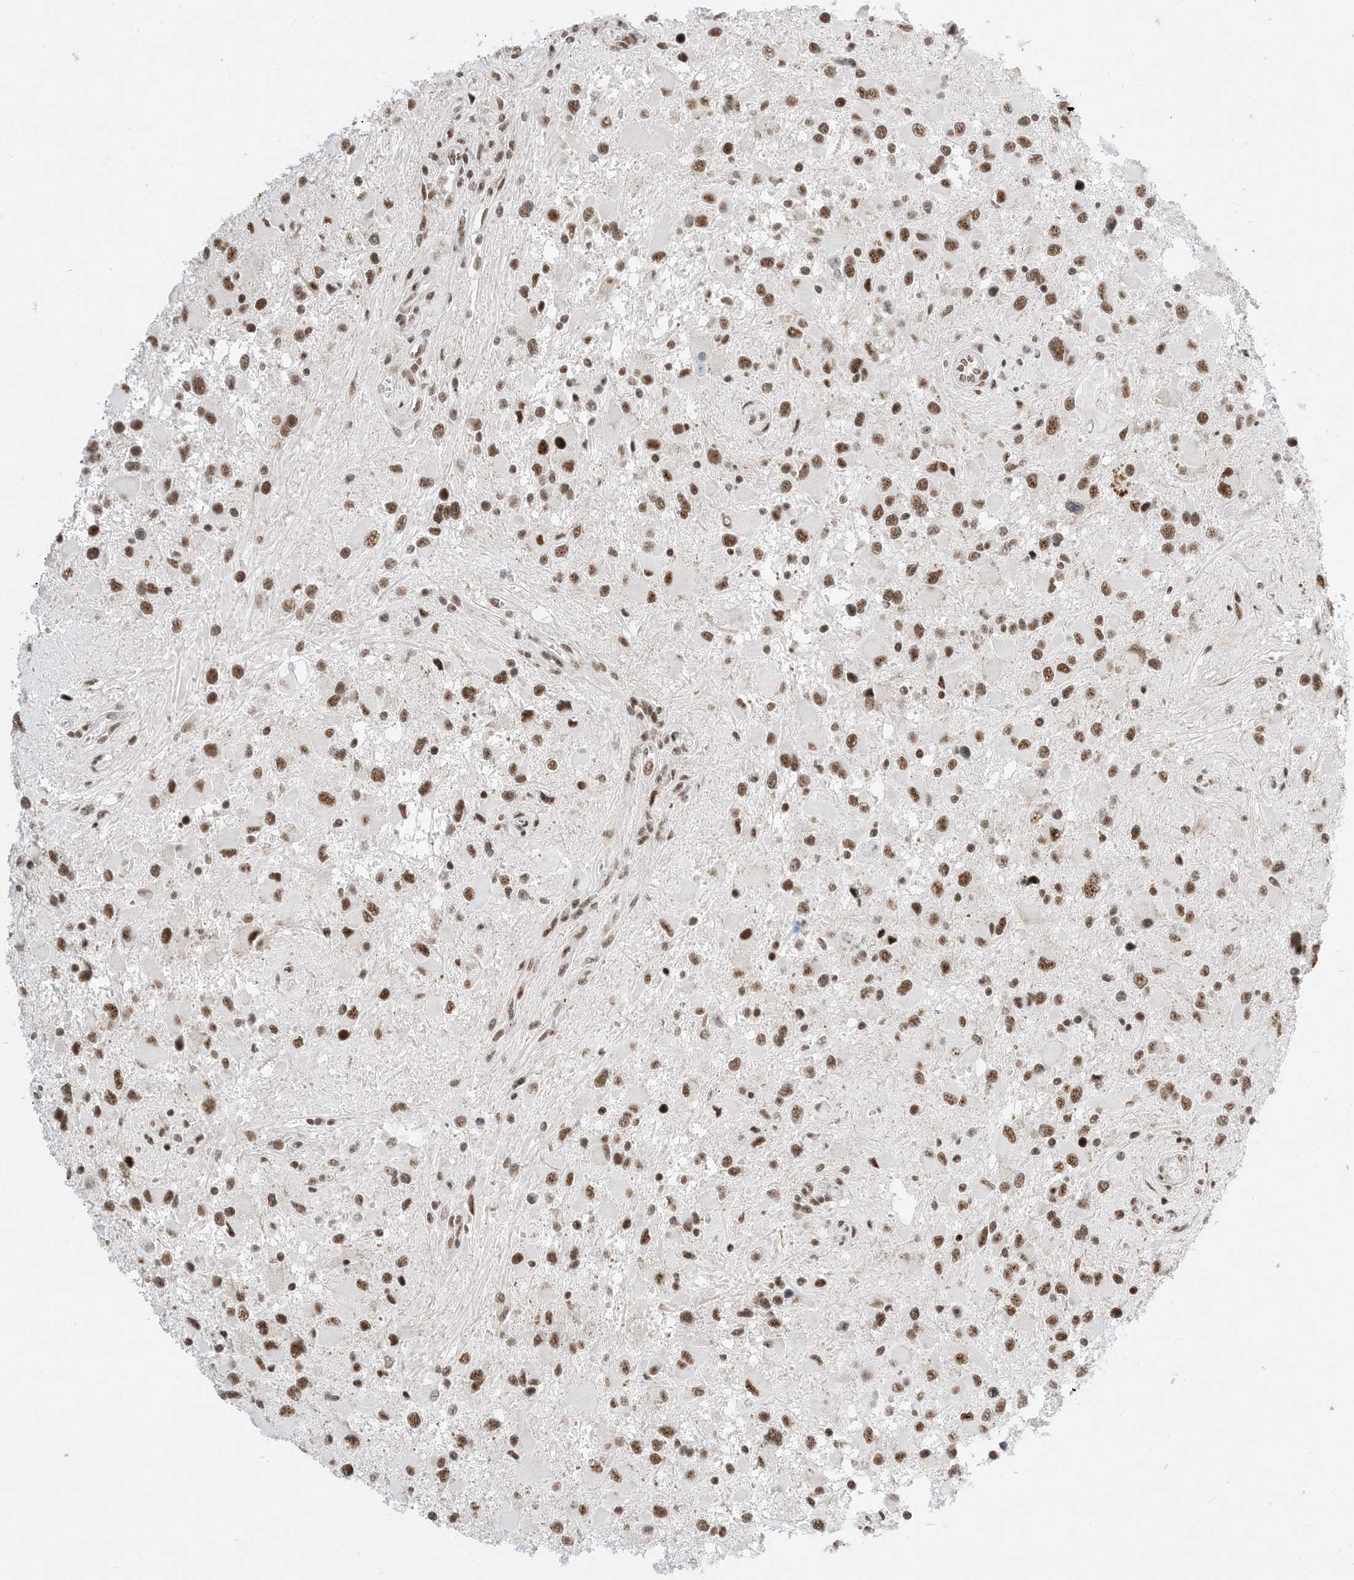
{"staining": {"intensity": "moderate", "quantity": ">75%", "location": "nuclear"}, "tissue": "glioma", "cell_type": "Tumor cells", "image_type": "cancer", "snomed": [{"axis": "morphology", "description": "Glioma, malignant, High grade"}, {"axis": "topography", "description": "Brain"}], "caption": "Glioma was stained to show a protein in brown. There is medium levels of moderate nuclear staining in approximately >75% of tumor cells. (Brightfield microscopy of DAB IHC at high magnification).", "gene": "SF3A3", "patient": {"sex": "male", "age": 53}}